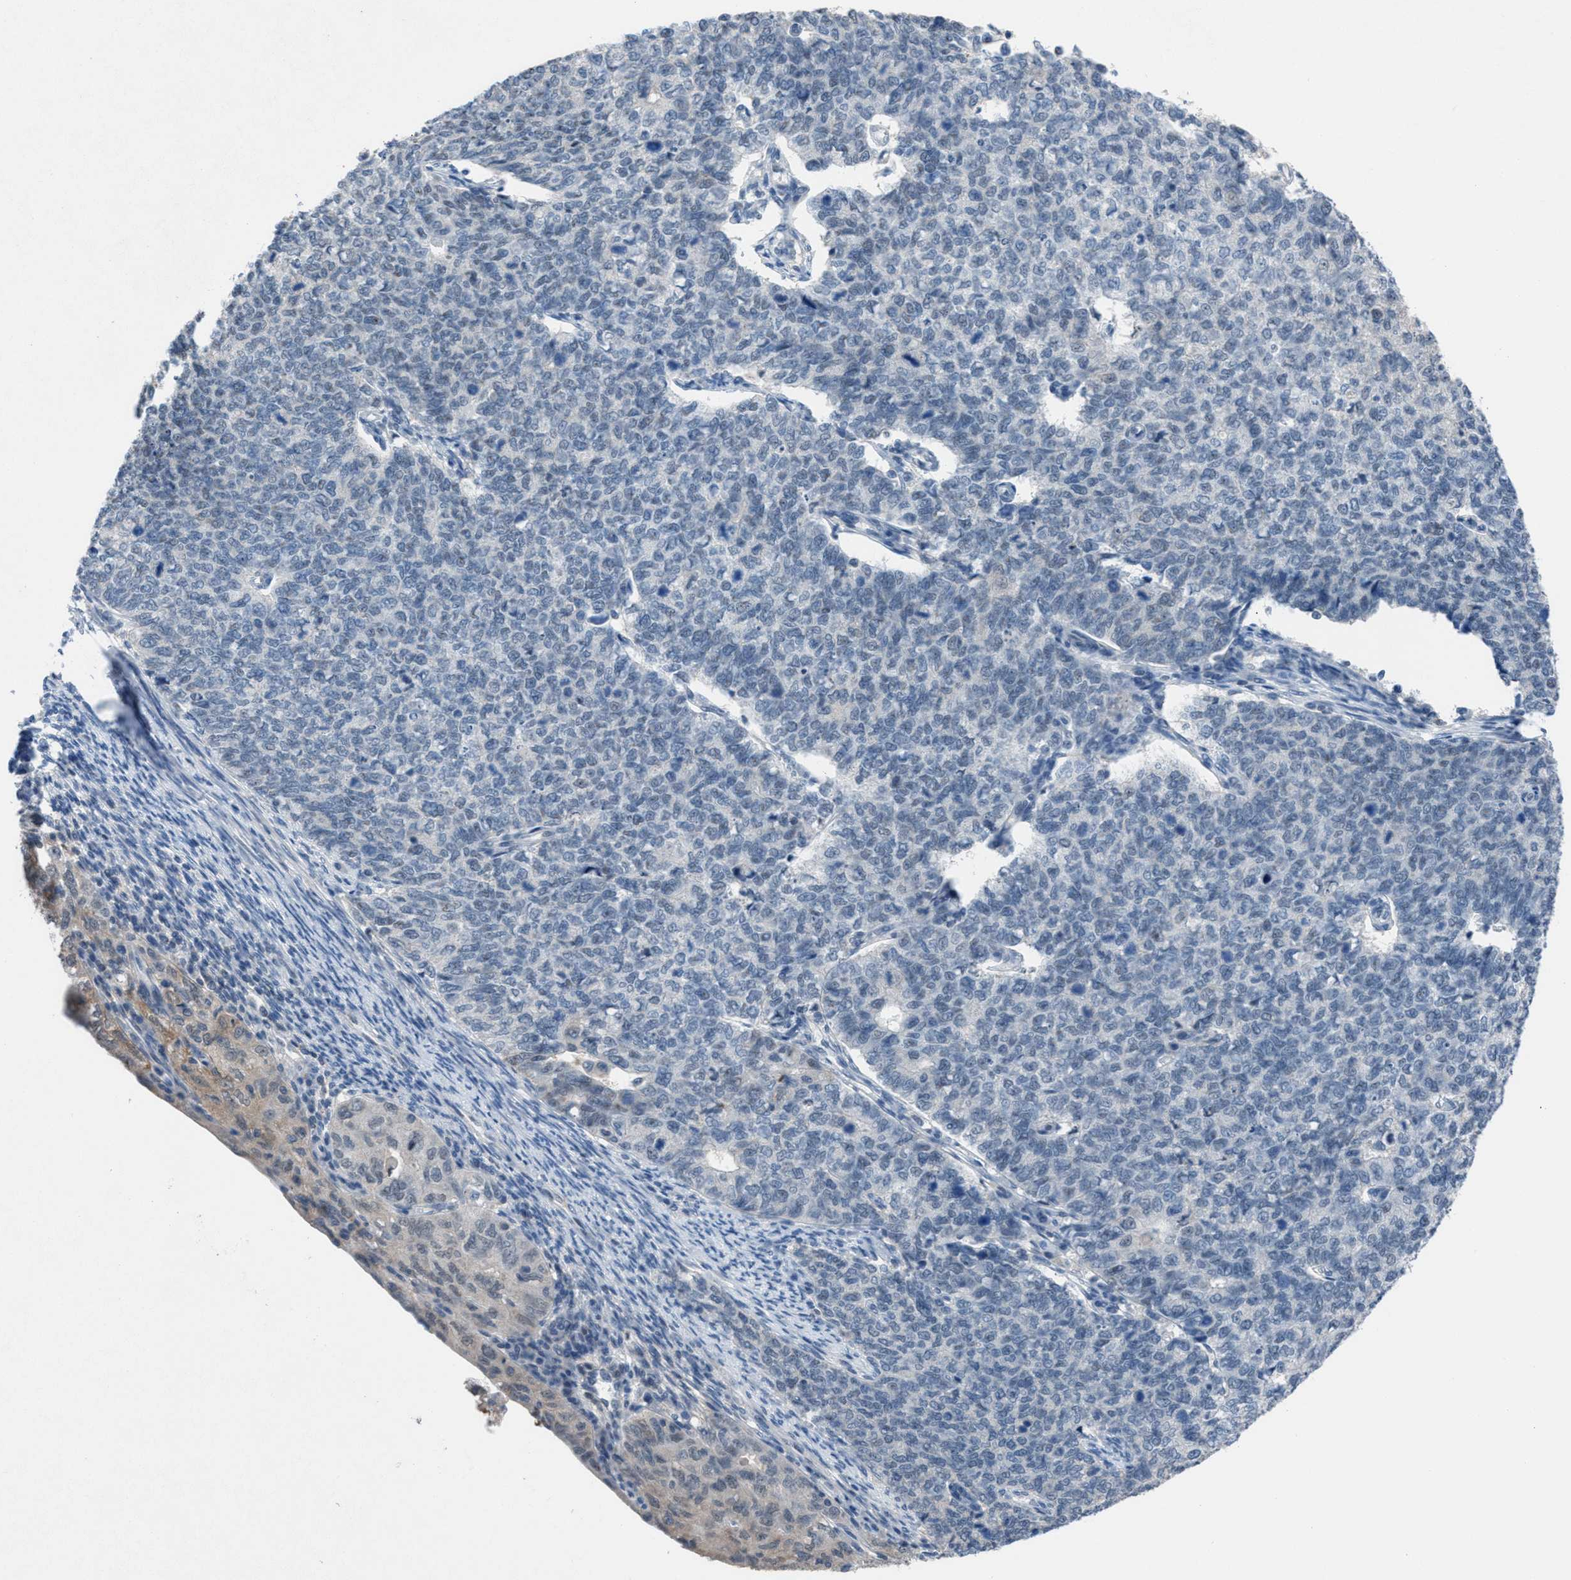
{"staining": {"intensity": "weak", "quantity": "<25%", "location": "cytoplasmic/membranous"}, "tissue": "cervical cancer", "cell_type": "Tumor cells", "image_type": "cancer", "snomed": [{"axis": "morphology", "description": "Squamous cell carcinoma, NOS"}, {"axis": "topography", "description": "Cervix"}], "caption": "This is an immunohistochemistry (IHC) image of cervical cancer. There is no positivity in tumor cells.", "gene": "ANAPC11", "patient": {"sex": "female", "age": 63}}